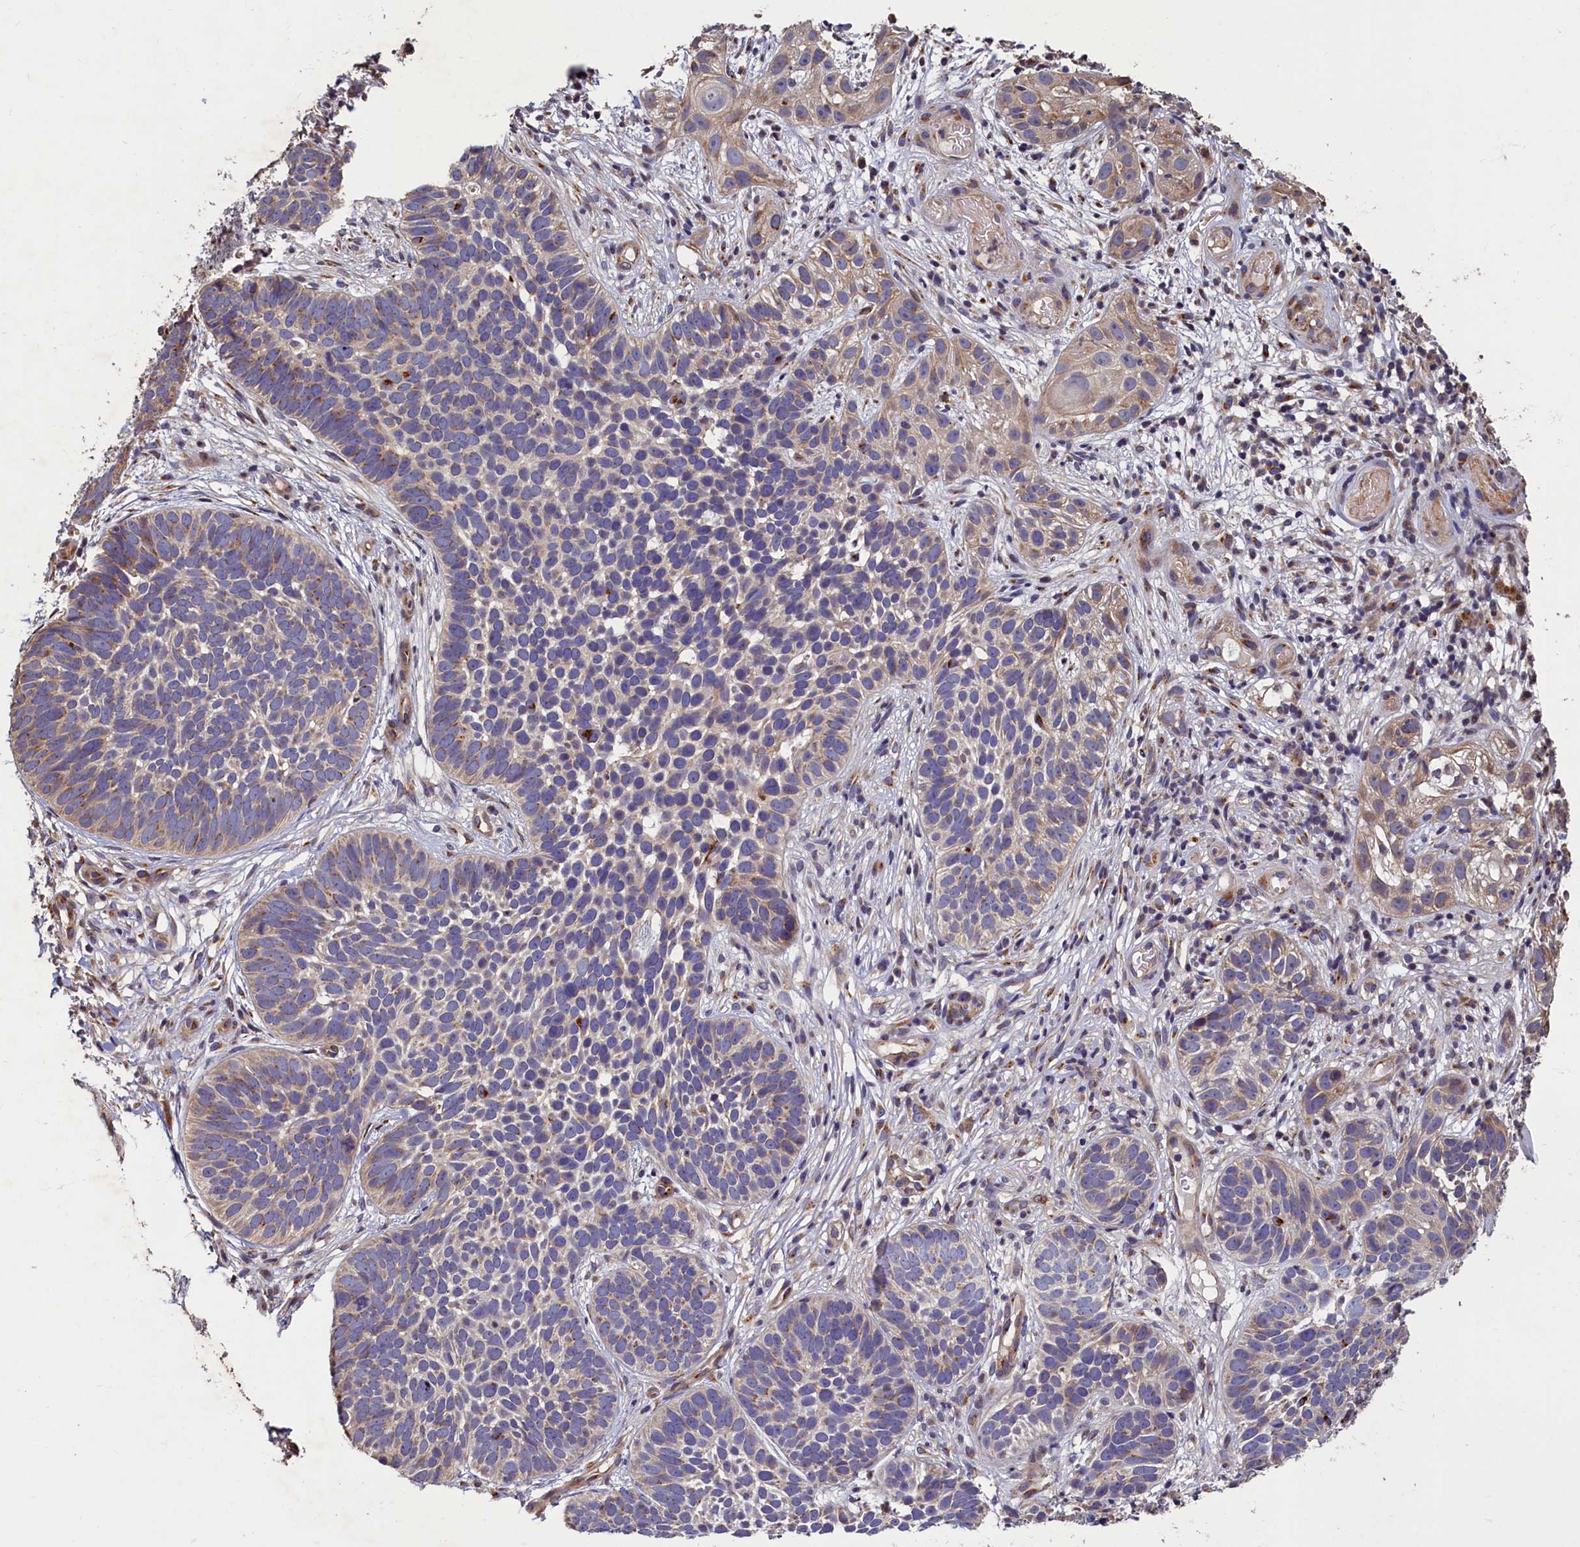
{"staining": {"intensity": "weak", "quantity": "<25%", "location": "cytoplasmic/membranous"}, "tissue": "skin cancer", "cell_type": "Tumor cells", "image_type": "cancer", "snomed": [{"axis": "morphology", "description": "Basal cell carcinoma"}, {"axis": "topography", "description": "Skin"}], "caption": "Human skin cancer stained for a protein using immunohistochemistry exhibits no expression in tumor cells.", "gene": "TMEM181", "patient": {"sex": "male", "age": 89}}